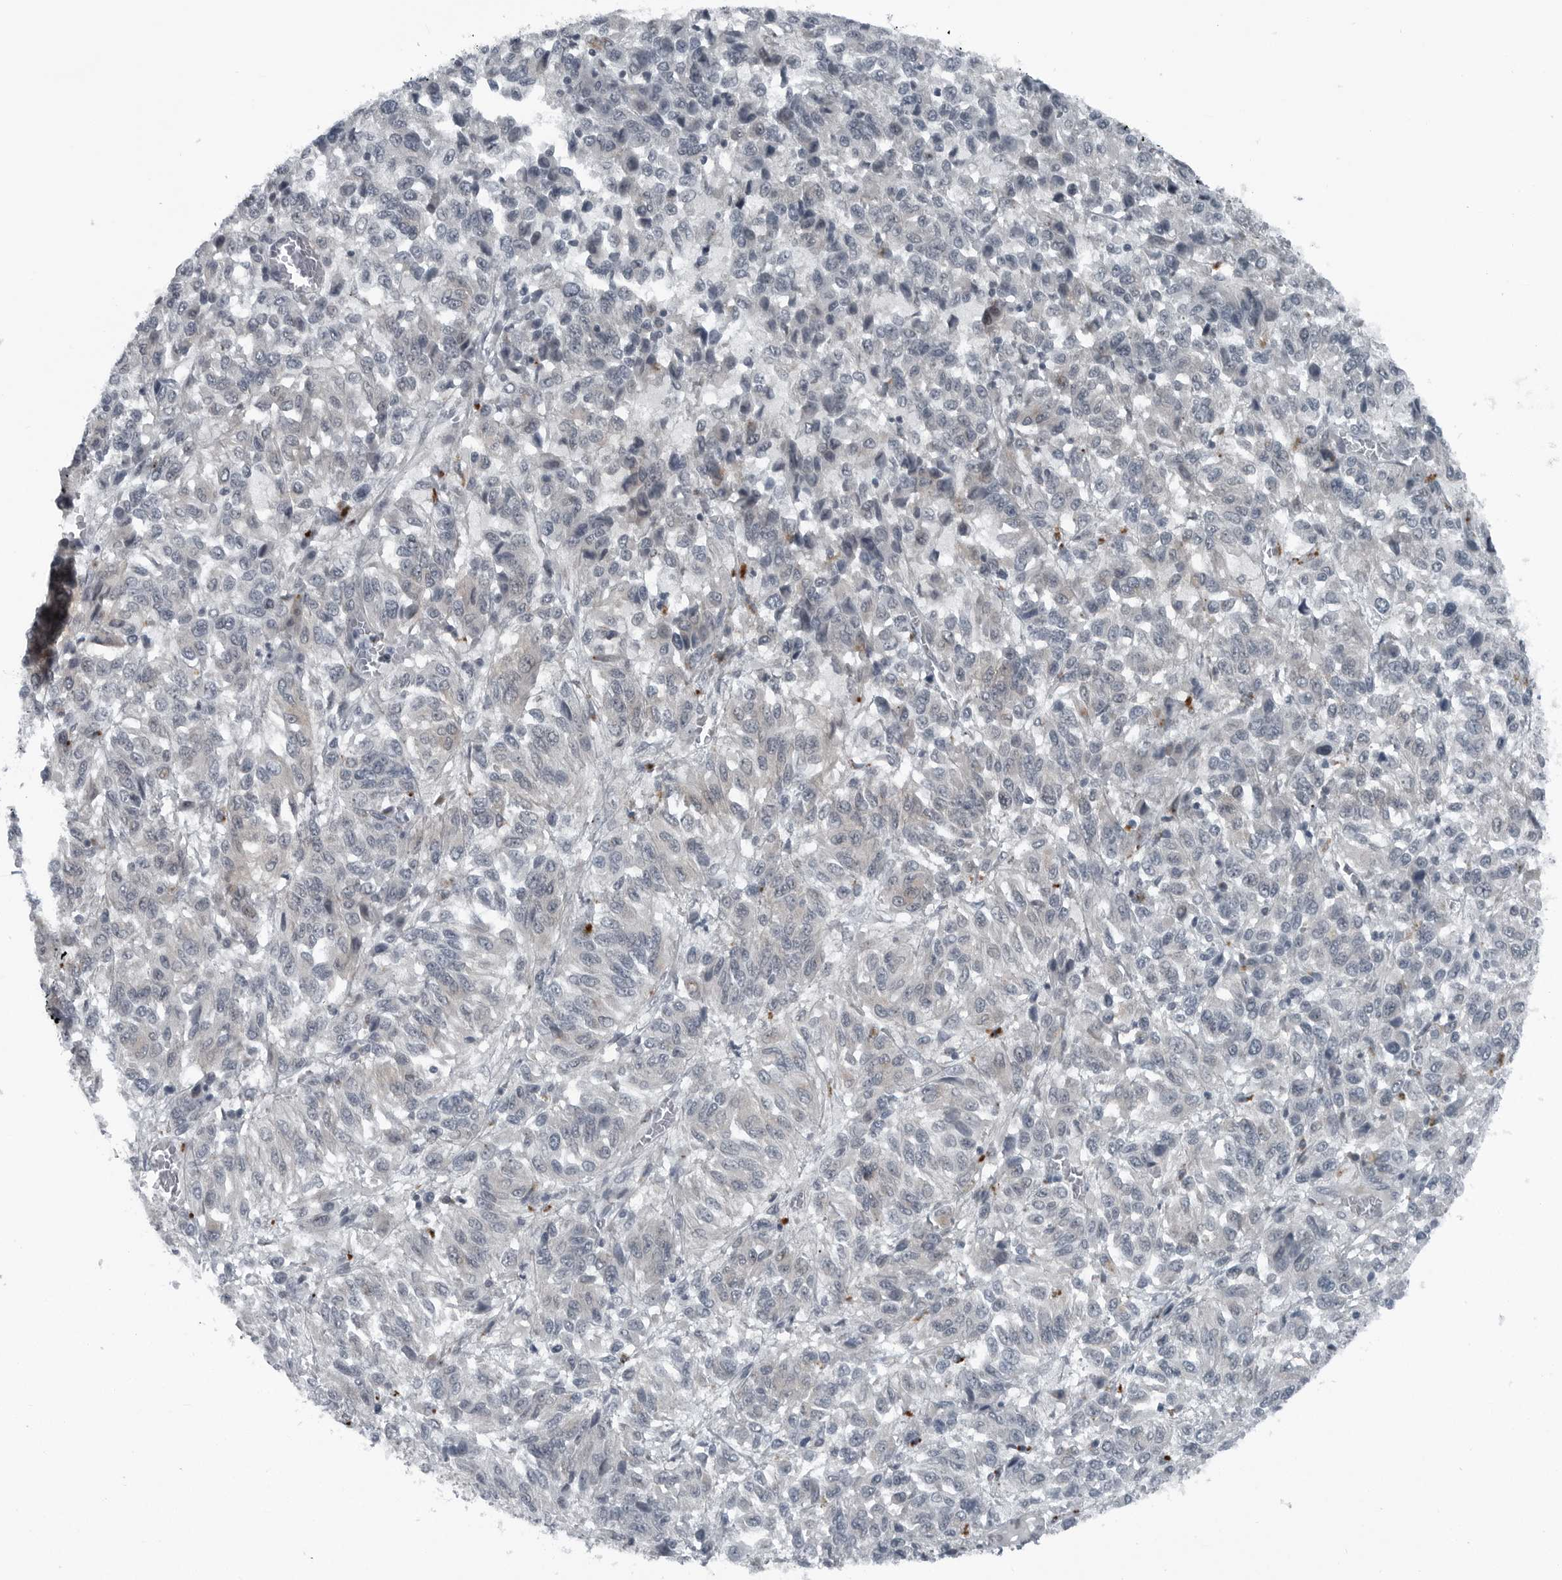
{"staining": {"intensity": "negative", "quantity": "none", "location": "none"}, "tissue": "melanoma", "cell_type": "Tumor cells", "image_type": "cancer", "snomed": [{"axis": "morphology", "description": "Malignant melanoma, Metastatic site"}, {"axis": "topography", "description": "Lung"}], "caption": "DAB (3,3'-diaminobenzidine) immunohistochemical staining of human melanoma demonstrates no significant expression in tumor cells. Nuclei are stained in blue.", "gene": "GAK", "patient": {"sex": "male", "age": 64}}